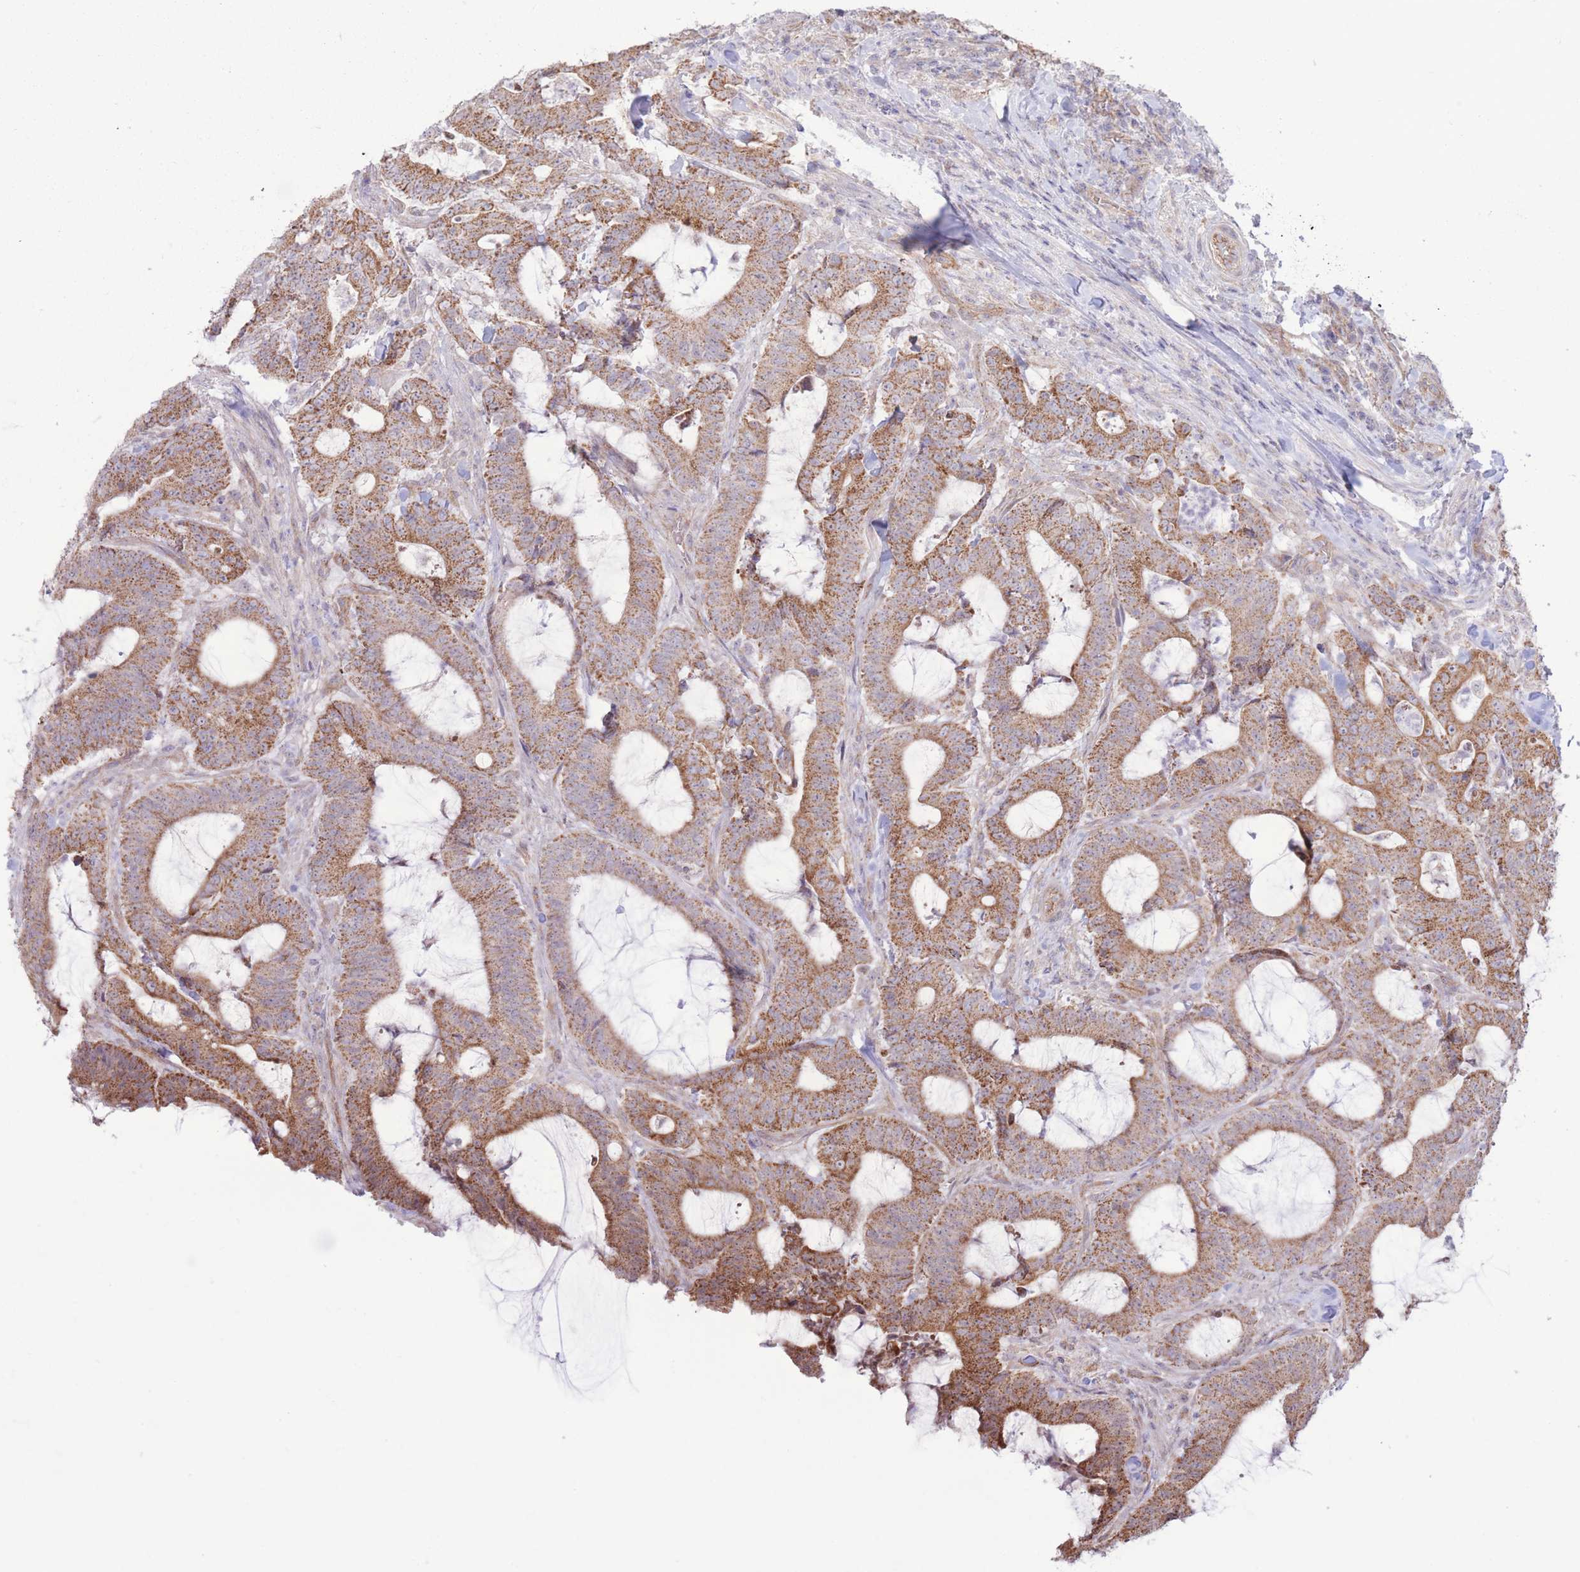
{"staining": {"intensity": "moderate", "quantity": ">75%", "location": "cytoplasmic/membranous"}, "tissue": "colorectal cancer", "cell_type": "Tumor cells", "image_type": "cancer", "snomed": [{"axis": "morphology", "description": "Adenocarcinoma, NOS"}, {"axis": "topography", "description": "Colon"}], "caption": "DAB immunohistochemical staining of human colorectal adenocarcinoma displays moderate cytoplasmic/membranous protein staining in about >75% of tumor cells.", "gene": "MRPS31", "patient": {"sex": "female", "age": 43}}